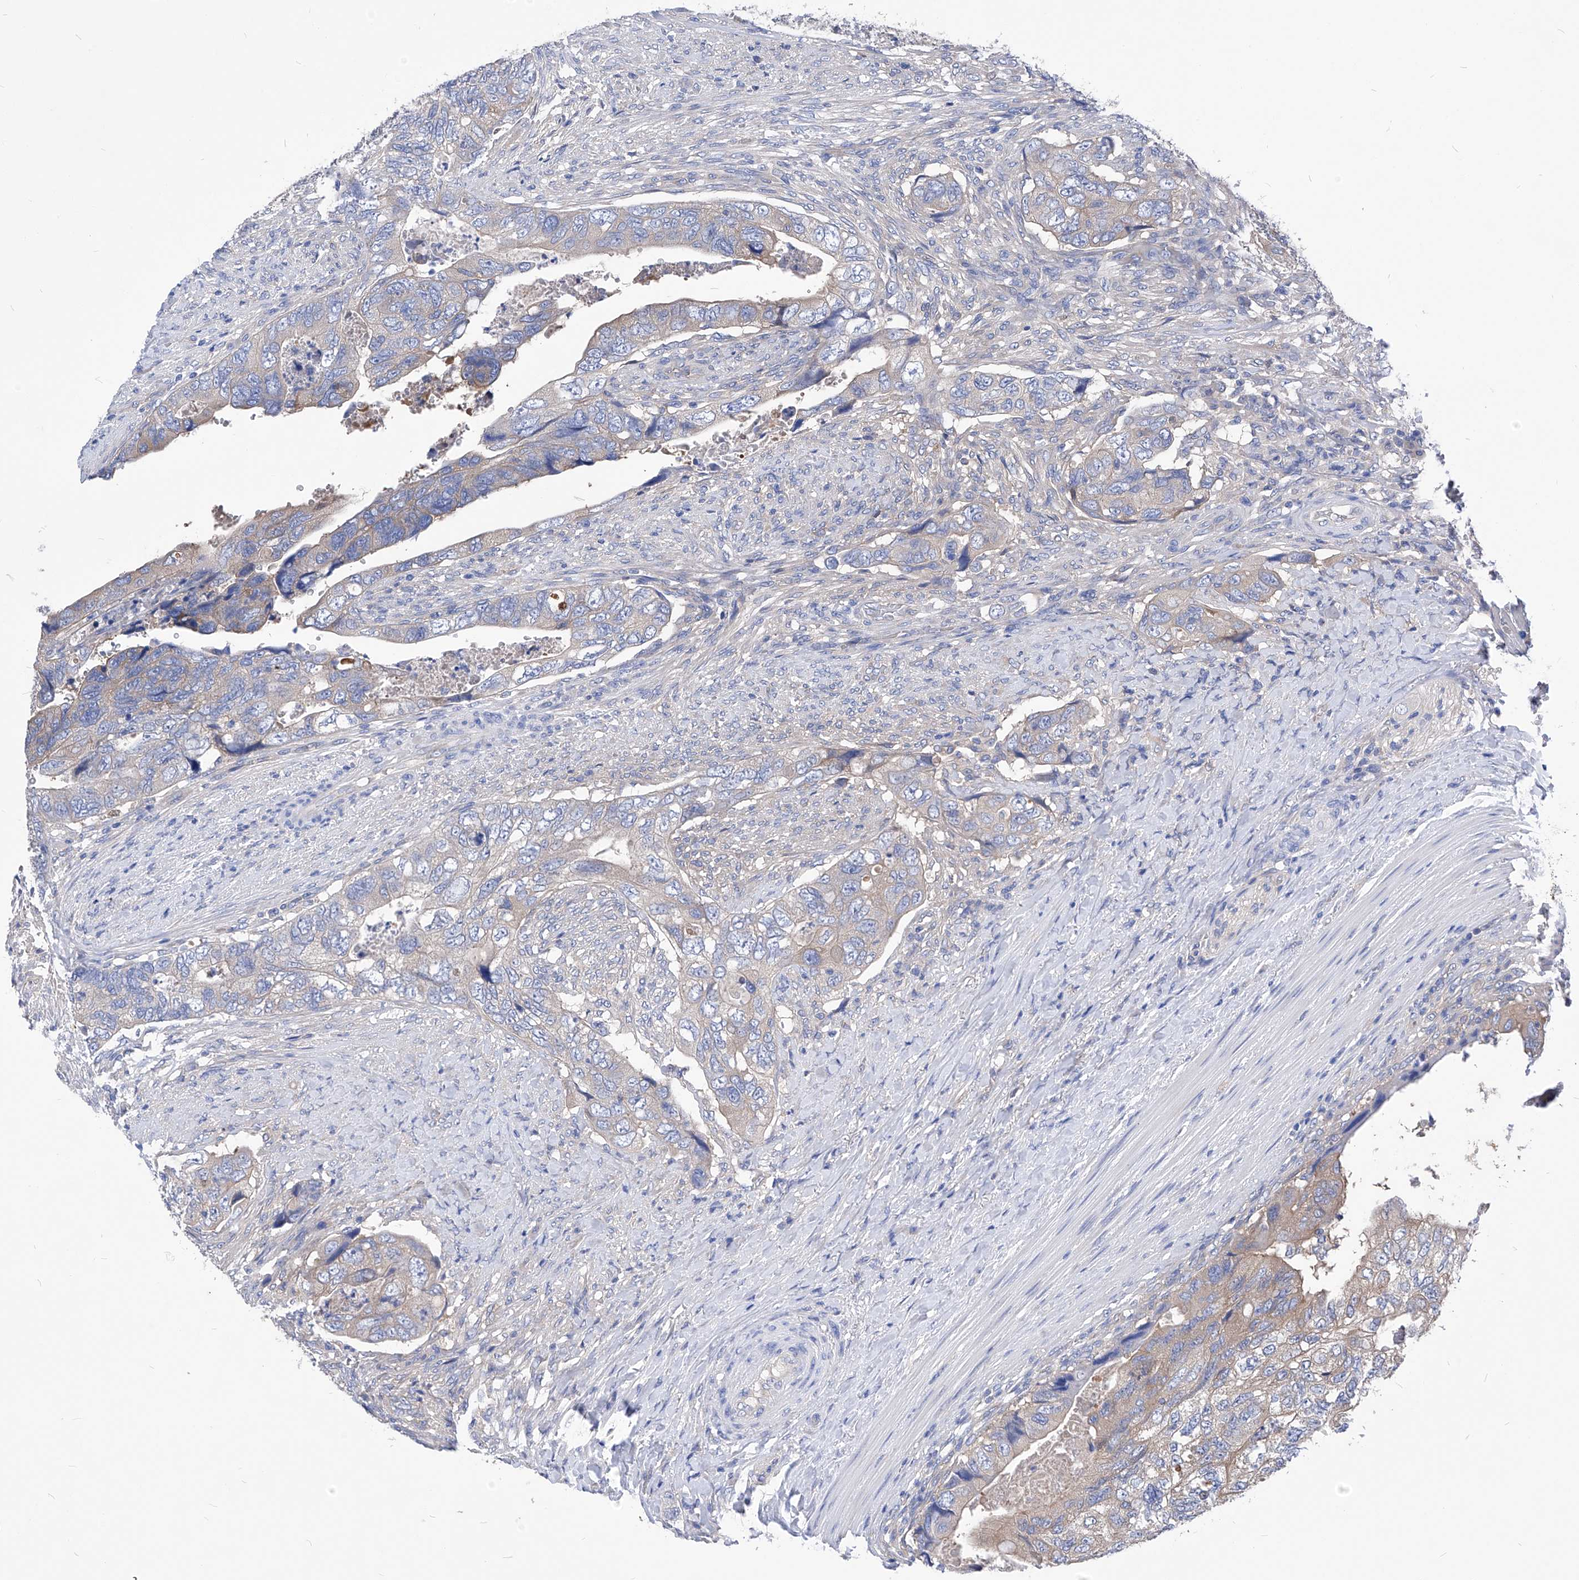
{"staining": {"intensity": "weak", "quantity": "<25%", "location": "cytoplasmic/membranous"}, "tissue": "colorectal cancer", "cell_type": "Tumor cells", "image_type": "cancer", "snomed": [{"axis": "morphology", "description": "Adenocarcinoma, NOS"}, {"axis": "topography", "description": "Rectum"}], "caption": "DAB (3,3'-diaminobenzidine) immunohistochemical staining of colorectal cancer (adenocarcinoma) shows no significant staining in tumor cells. The staining is performed using DAB brown chromogen with nuclei counter-stained in using hematoxylin.", "gene": "XPNPEP1", "patient": {"sex": "male", "age": 63}}